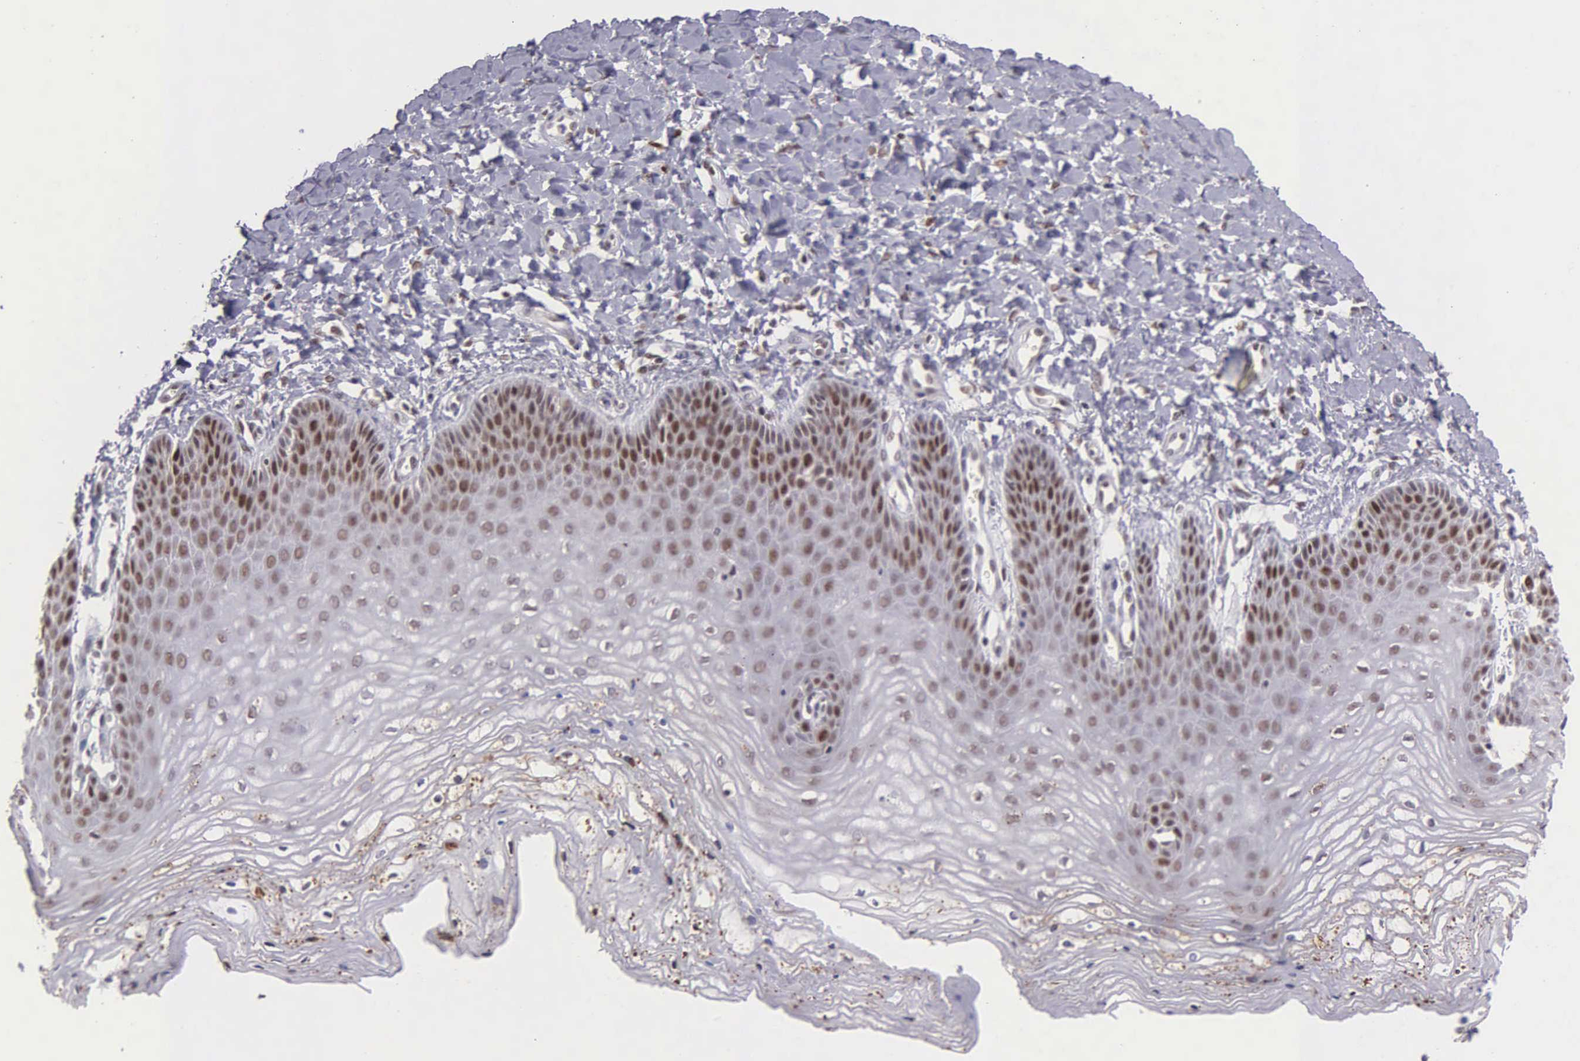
{"staining": {"intensity": "moderate", "quantity": "25%-75%", "location": "nuclear"}, "tissue": "vagina", "cell_type": "Squamous epithelial cells", "image_type": "normal", "snomed": [{"axis": "morphology", "description": "Normal tissue, NOS"}, {"axis": "topography", "description": "Vagina"}], "caption": "Immunohistochemical staining of normal vagina reveals medium levels of moderate nuclear positivity in approximately 25%-75% of squamous epithelial cells.", "gene": "UBR7", "patient": {"sex": "female", "age": 68}}